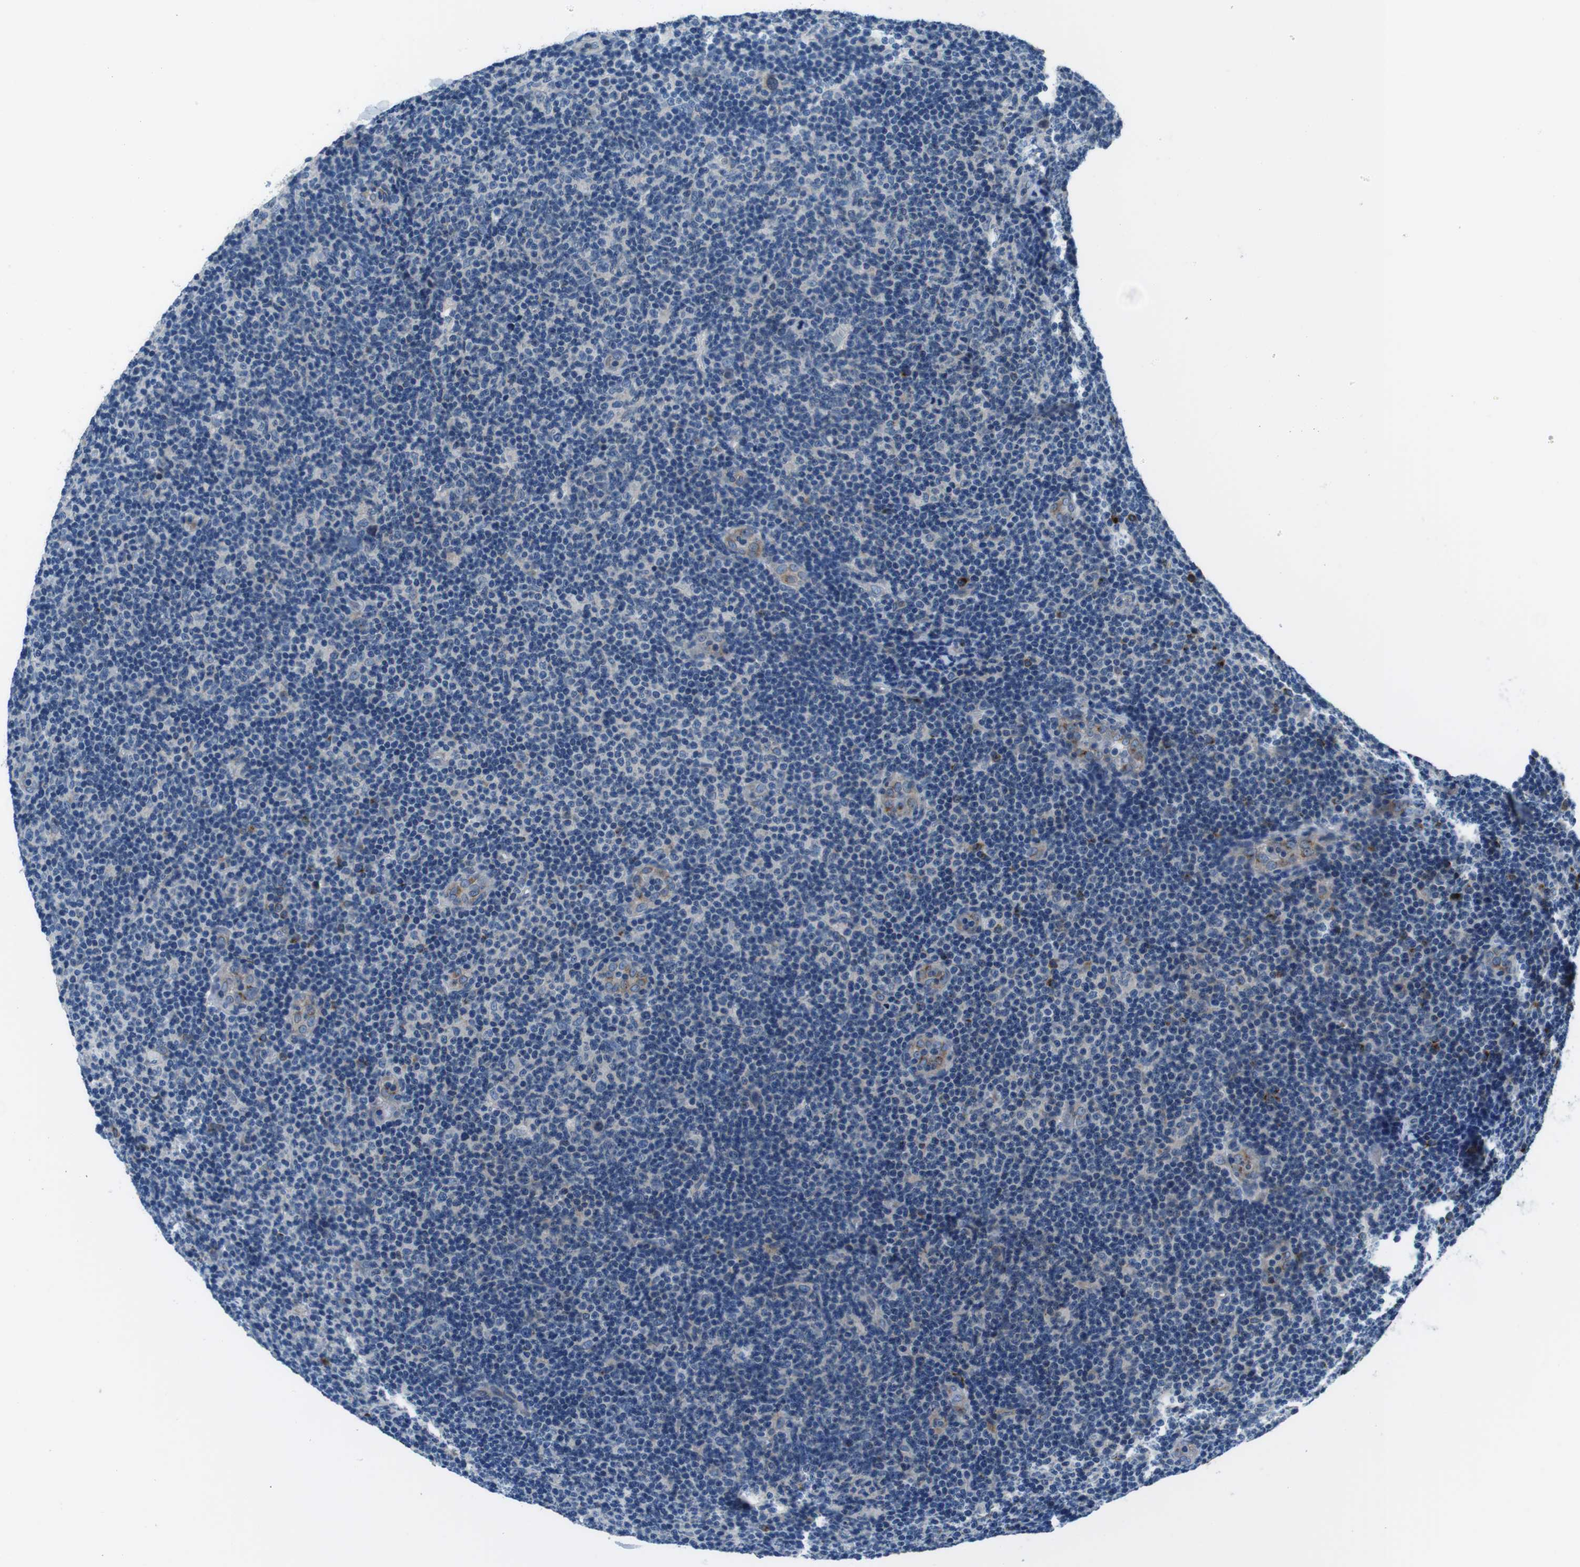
{"staining": {"intensity": "negative", "quantity": "none", "location": "none"}, "tissue": "lymphoma", "cell_type": "Tumor cells", "image_type": "cancer", "snomed": [{"axis": "morphology", "description": "Malignant lymphoma, non-Hodgkin's type, Low grade"}, {"axis": "topography", "description": "Lymph node"}], "caption": "This is an immunohistochemistry photomicrograph of lymphoma. There is no positivity in tumor cells.", "gene": "NUCB2", "patient": {"sex": "male", "age": 83}}